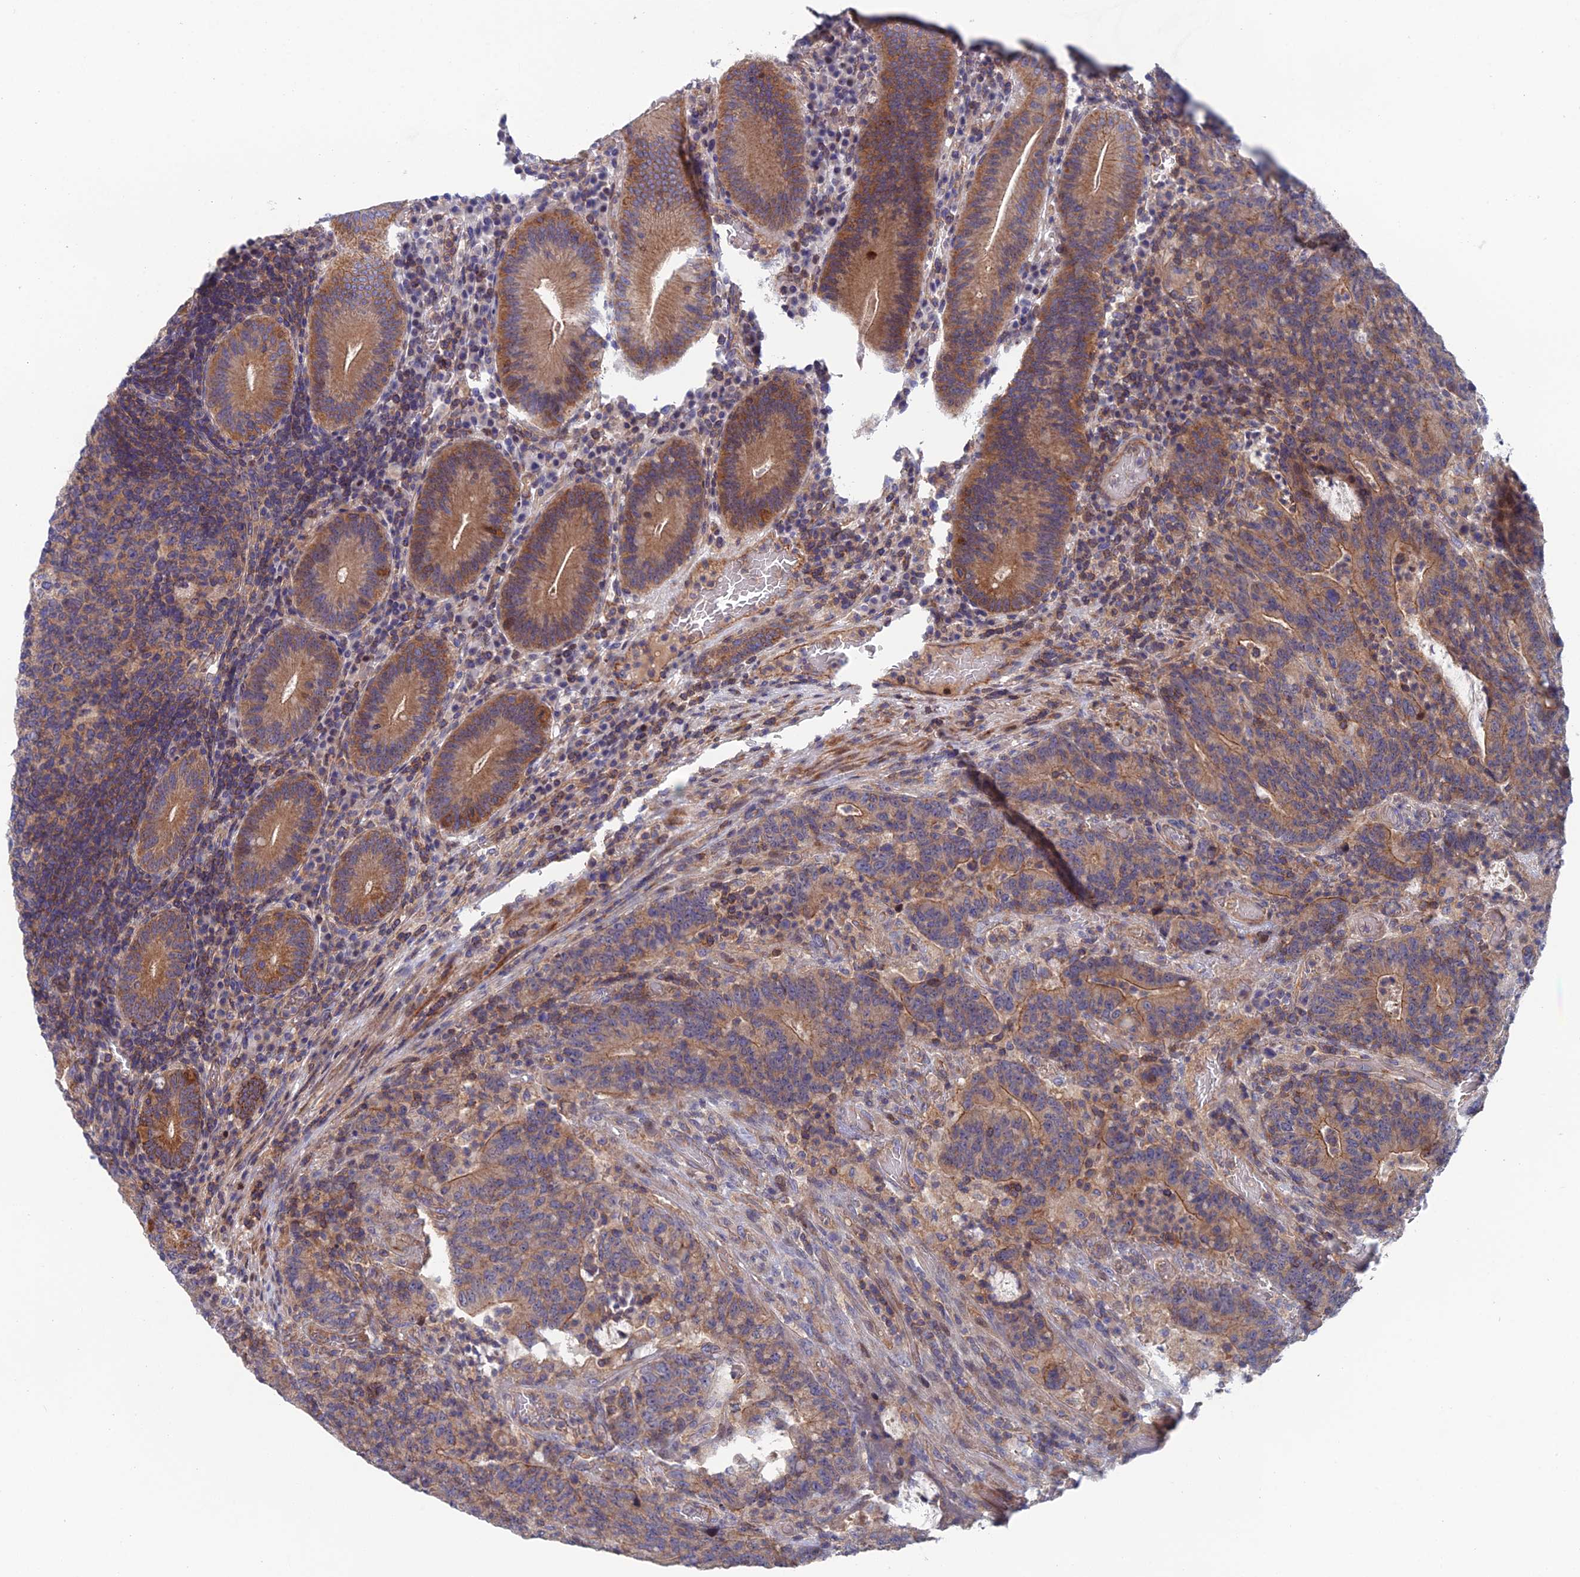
{"staining": {"intensity": "moderate", "quantity": ">75%", "location": "cytoplasmic/membranous"}, "tissue": "colorectal cancer", "cell_type": "Tumor cells", "image_type": "cancer", "snomed": [{"axis": "morphology", "description": "Normal tissue, NOS"}, {"axis": "morphology", "description": "Adenocarcinoma, NOS"}, {"axis": "topography", "description": "Colon"}], "caption": "Protein staining displays moderate cytoplasmic/membranous expression in about >75% of tumor cells in adenocarcinoma (colorectal).", "gene": "USP37", "patient": {"sex": "female", "age": 75}}